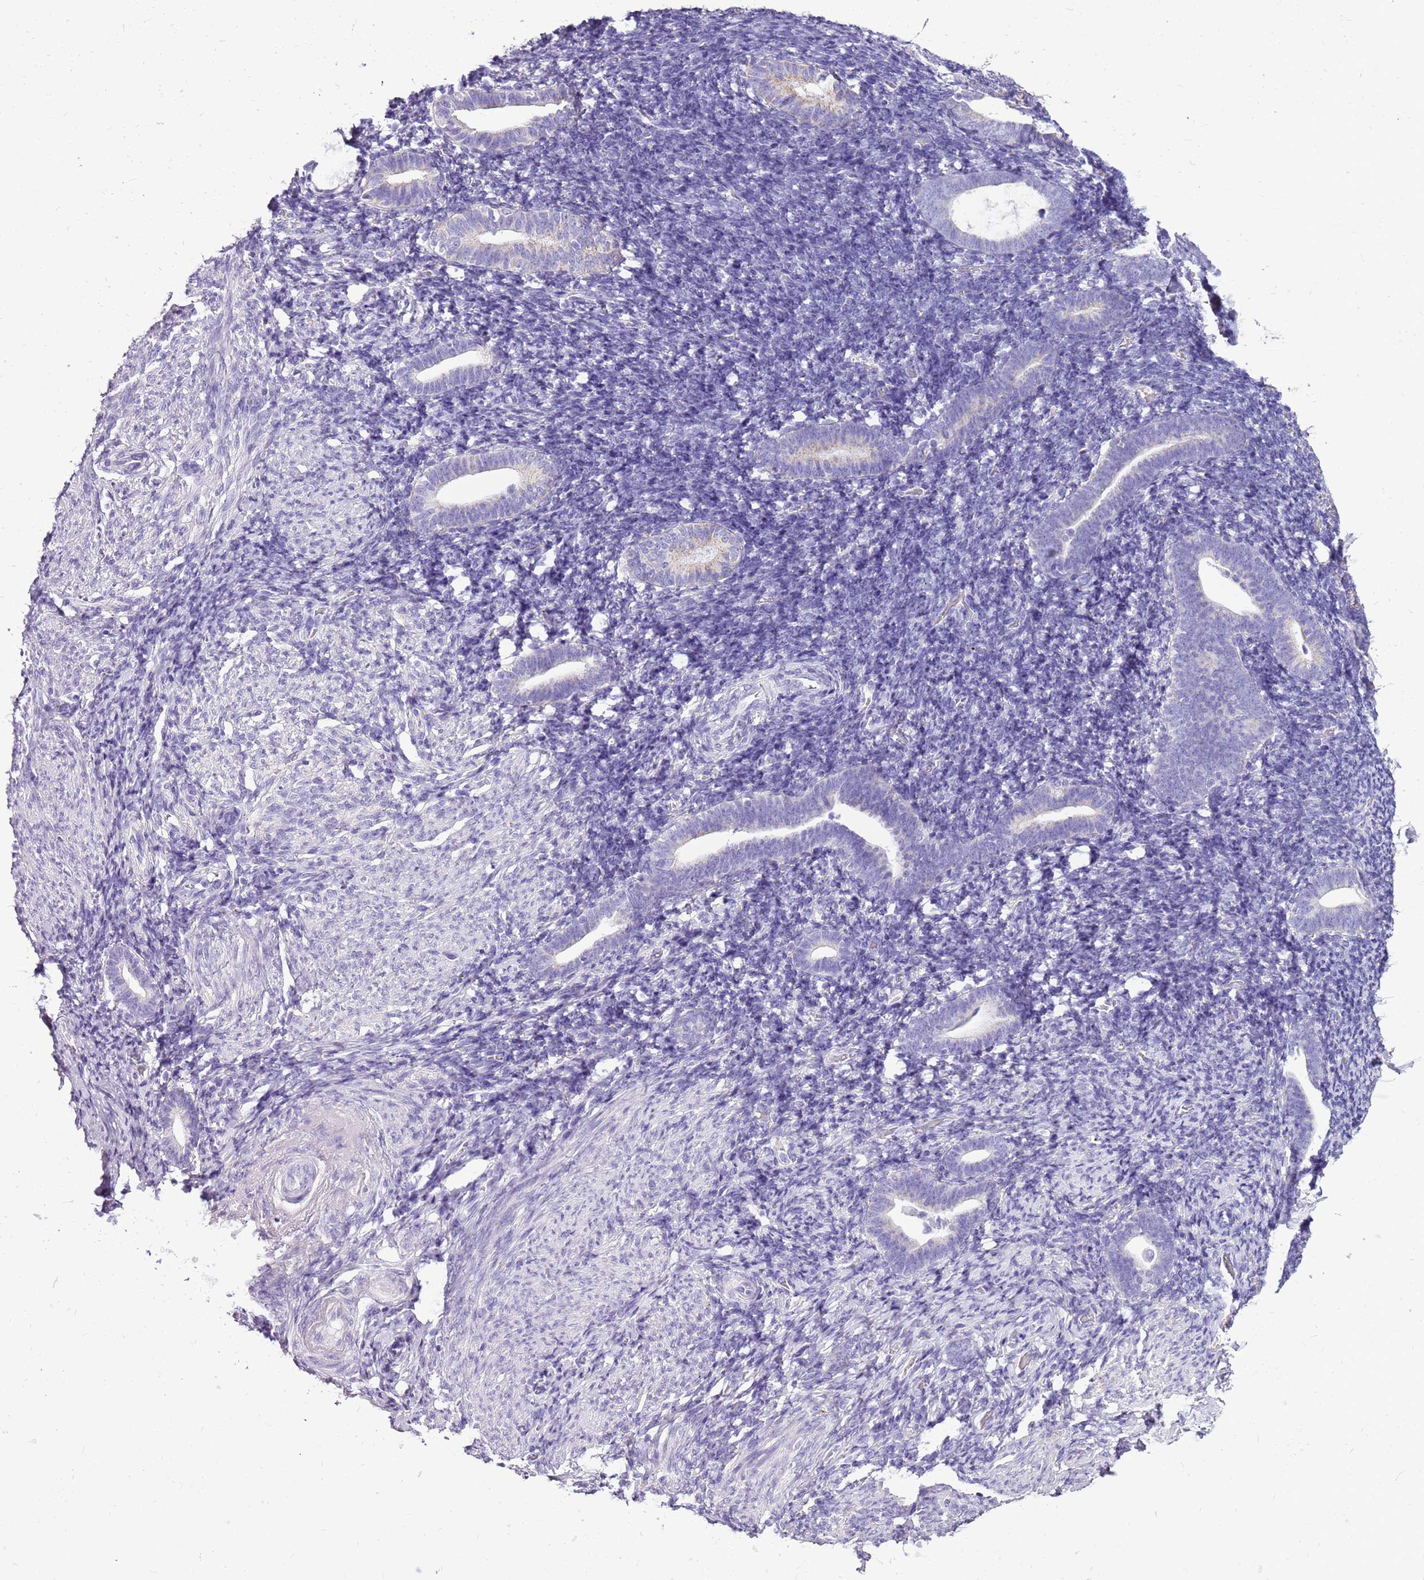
{"staining": {"intensity": "negative", "quantity": "none", "location": "none"}, "tissue": "endometrium", "cell_type": "Cells in endometrial stroma", "image_type": "normal", "snomed": [{"axis": "morphology", "description": "Normal tissue, NOS"}, {"axis": "topography", "description": "Endometrium"}], "caption": "High power microscopy histopathology image of an immunohistochemistry micrograph of normal endometrium, revealing no significant expression in cells in endometrial stroma.", "gene": "ACSS3", "patient": {"sex": "female", "age": 51}}